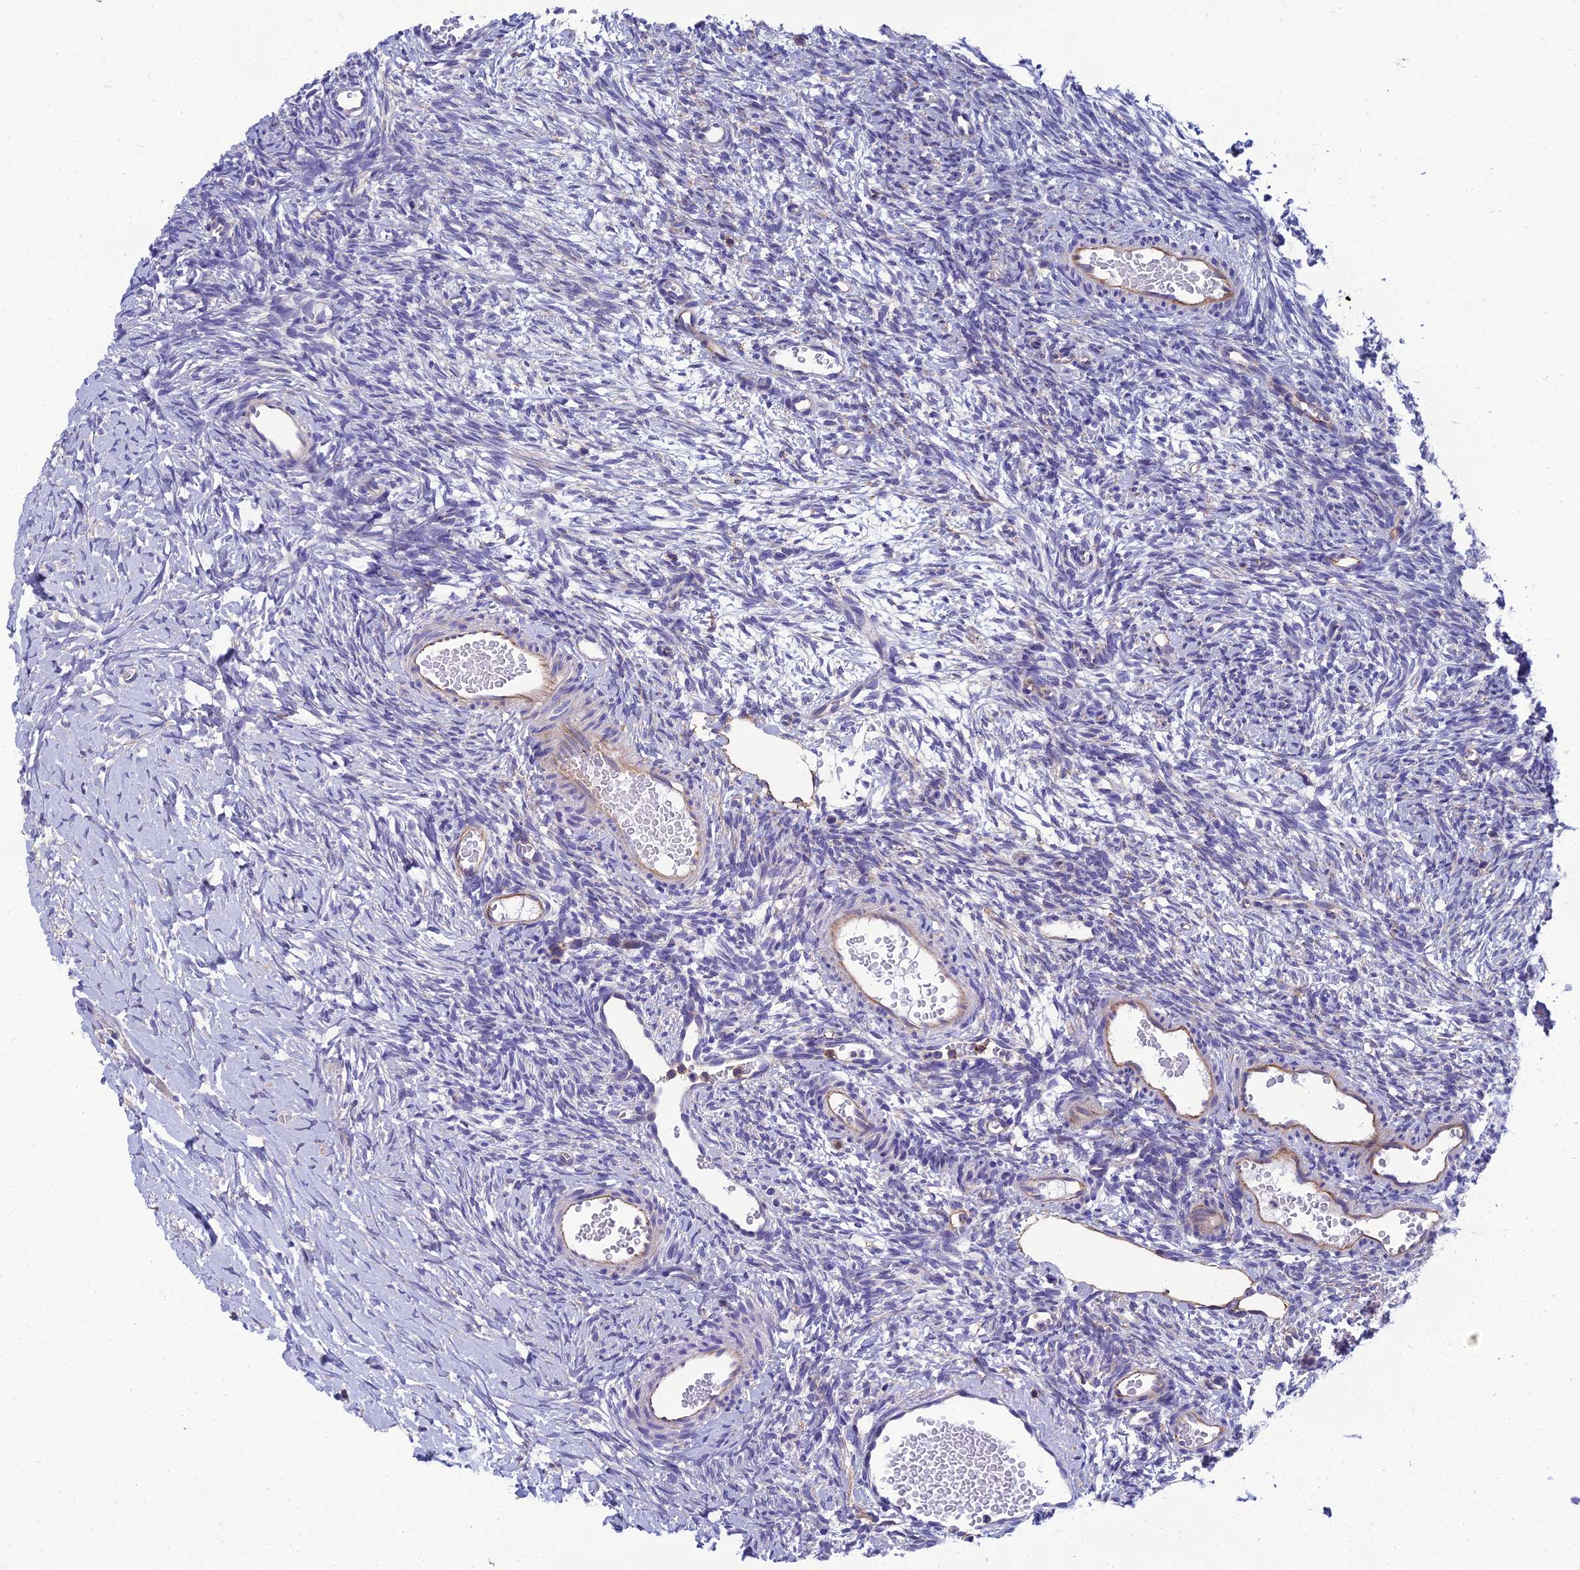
{"staining": {"intensity": "negative", "quantity": "none", "location": "none"}, "tissue": "ovary", "cell_type": "Ovarian stroma cells", "image_type": "normal", "snomed": [{"axis": "morphology", "description": "Normal tissue, NOS"}, {"axis": "topography", "description": "Ovary"}], "caption": "Immunohistochemistry image of normal human ovary stained for a protein (brown), which demonstrates no expression in ovarian stroma cells. (DAB immunohistochemistry (IHC) with hematoxylin counter stain).", "gene": "PPP1R18", "patient": {"sex": "female", "age": 39}}